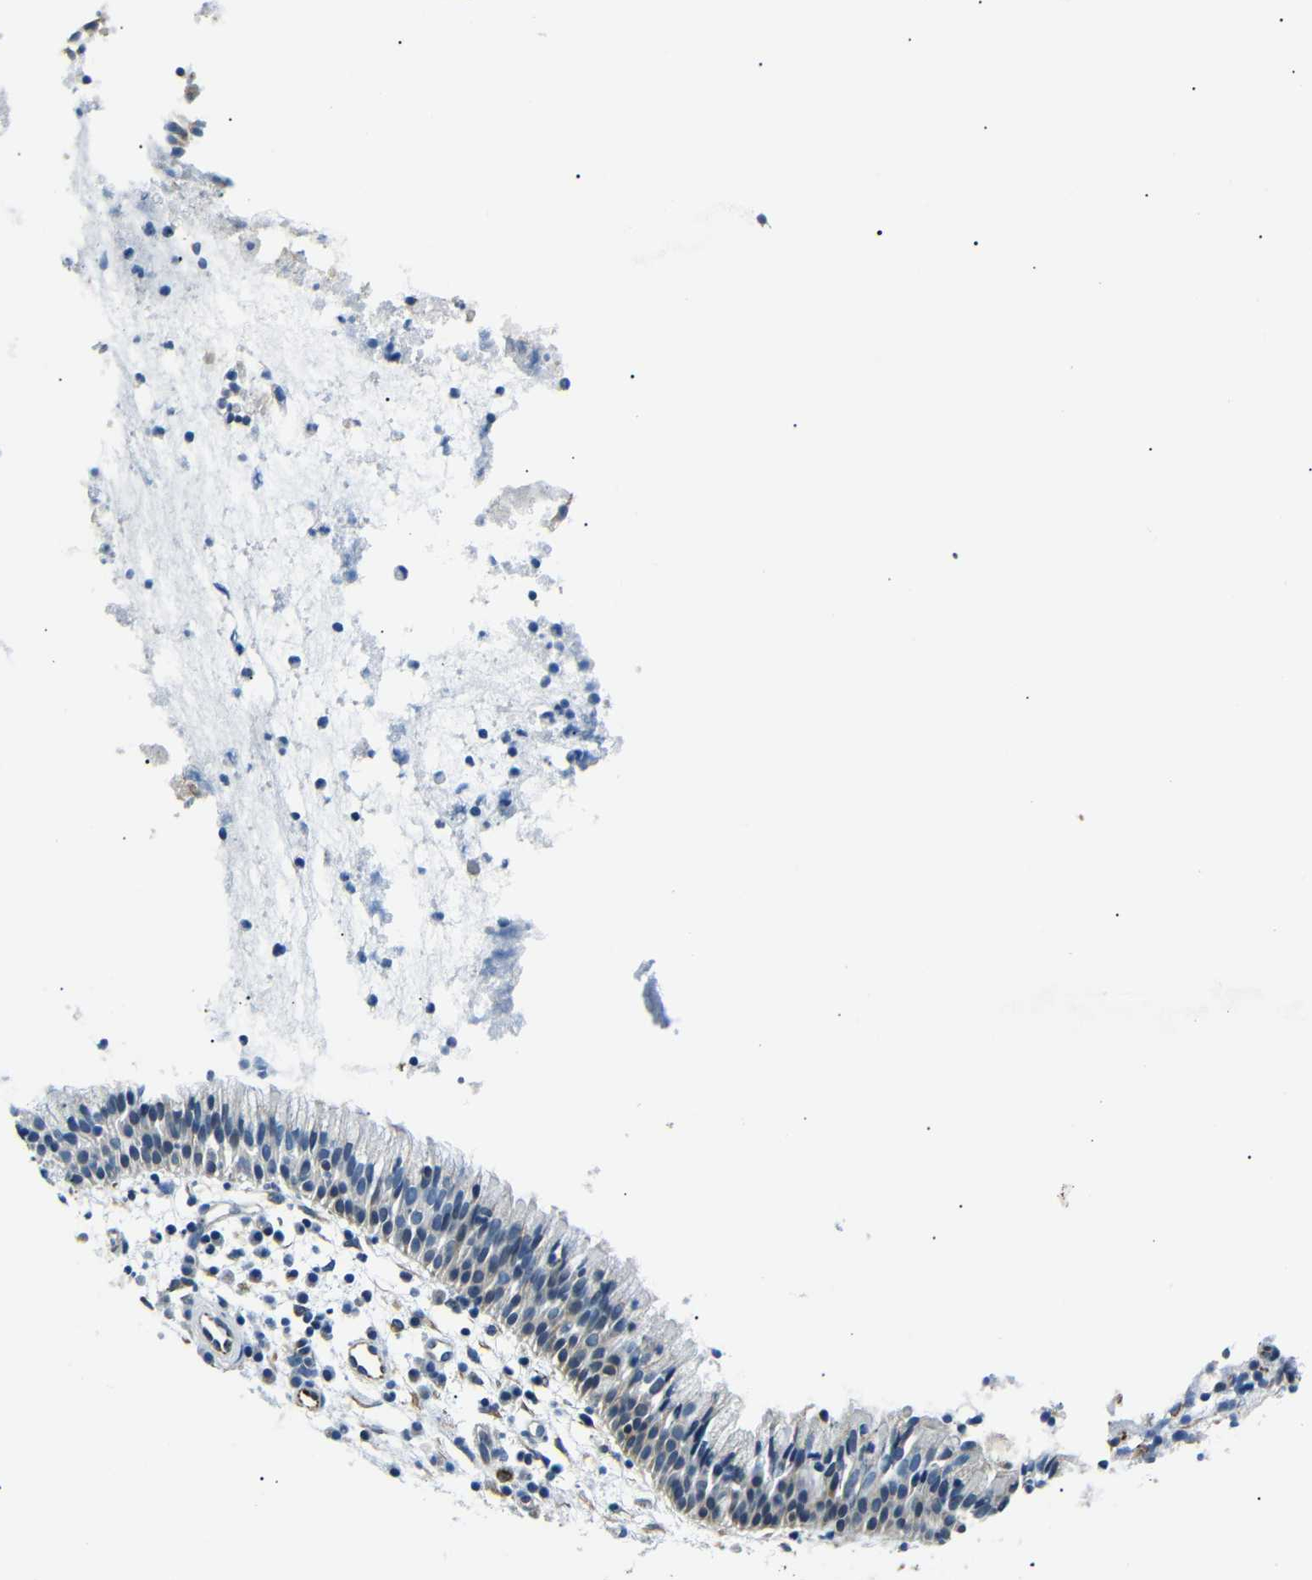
{"staining": {"intensity": "weak", "quantity": "<25%", "location": "cytoplasmic/membranous"}, "tissue": "nasopharynx", "cell_type": "Respiratory epithelial cells", "image_type": "normal", "snomed": [{"axis": "morphology", "description": "Normal tissue, NOS"}, {"axis": "topography", "description": "Nasopharynx"}], "caption": "Immunohistochemistry (IHC) image of normal nasopharynx: nasopharynx stained with DAB reveals no significant protein positivity in respiratory epithelial cells. (Stains: DAB (3,3'-diaminobenzidine) immunohistochemistry (IHC) with hematoxylin counter stain, Microscopy: brightfield microscopy at high magnification).", "gene": "TAFA1", "patient": {"sex": "male", "age": 21}}